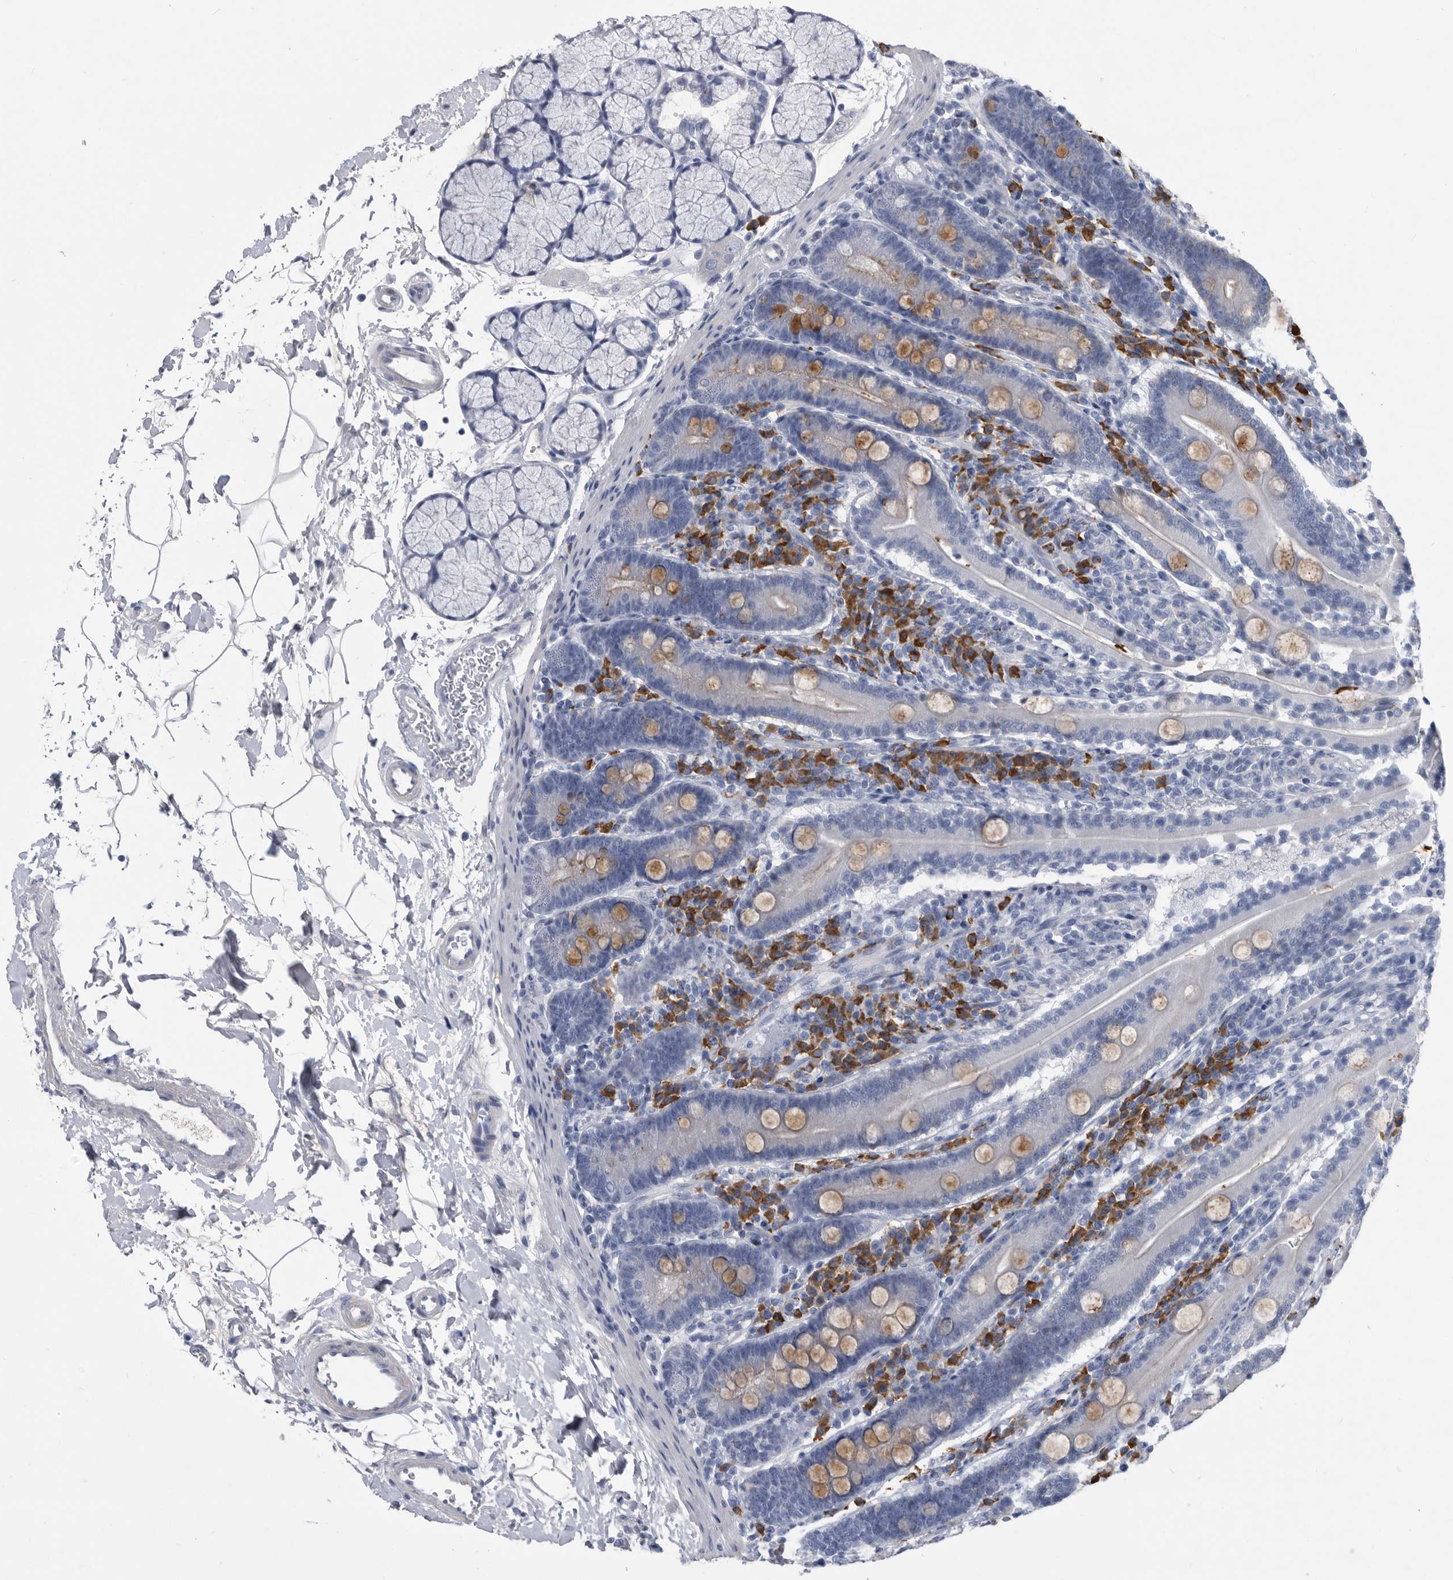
{"staining": {"intensity": "moderate", "quantity": "<25%", "location": "cytoplasmic/membranous"}, "tissue": "duodenum", "cell_type": "Glandular cells", "image_type": "normal", "snomed": [{"axis": "morphology", "description": "Normal tissue, NOS"}, {"axis": "topography", "description": "Duodenum"}], "caption": "Moderate cytoplasmic/membranous protein positivity is appreciated in about <25% of glandular cells in duodenum. Ihc stains the protein in brown and the nuclei are stained blue.", "gene": "BTBD6", "patient": {"sex": "male", "age": 35}}